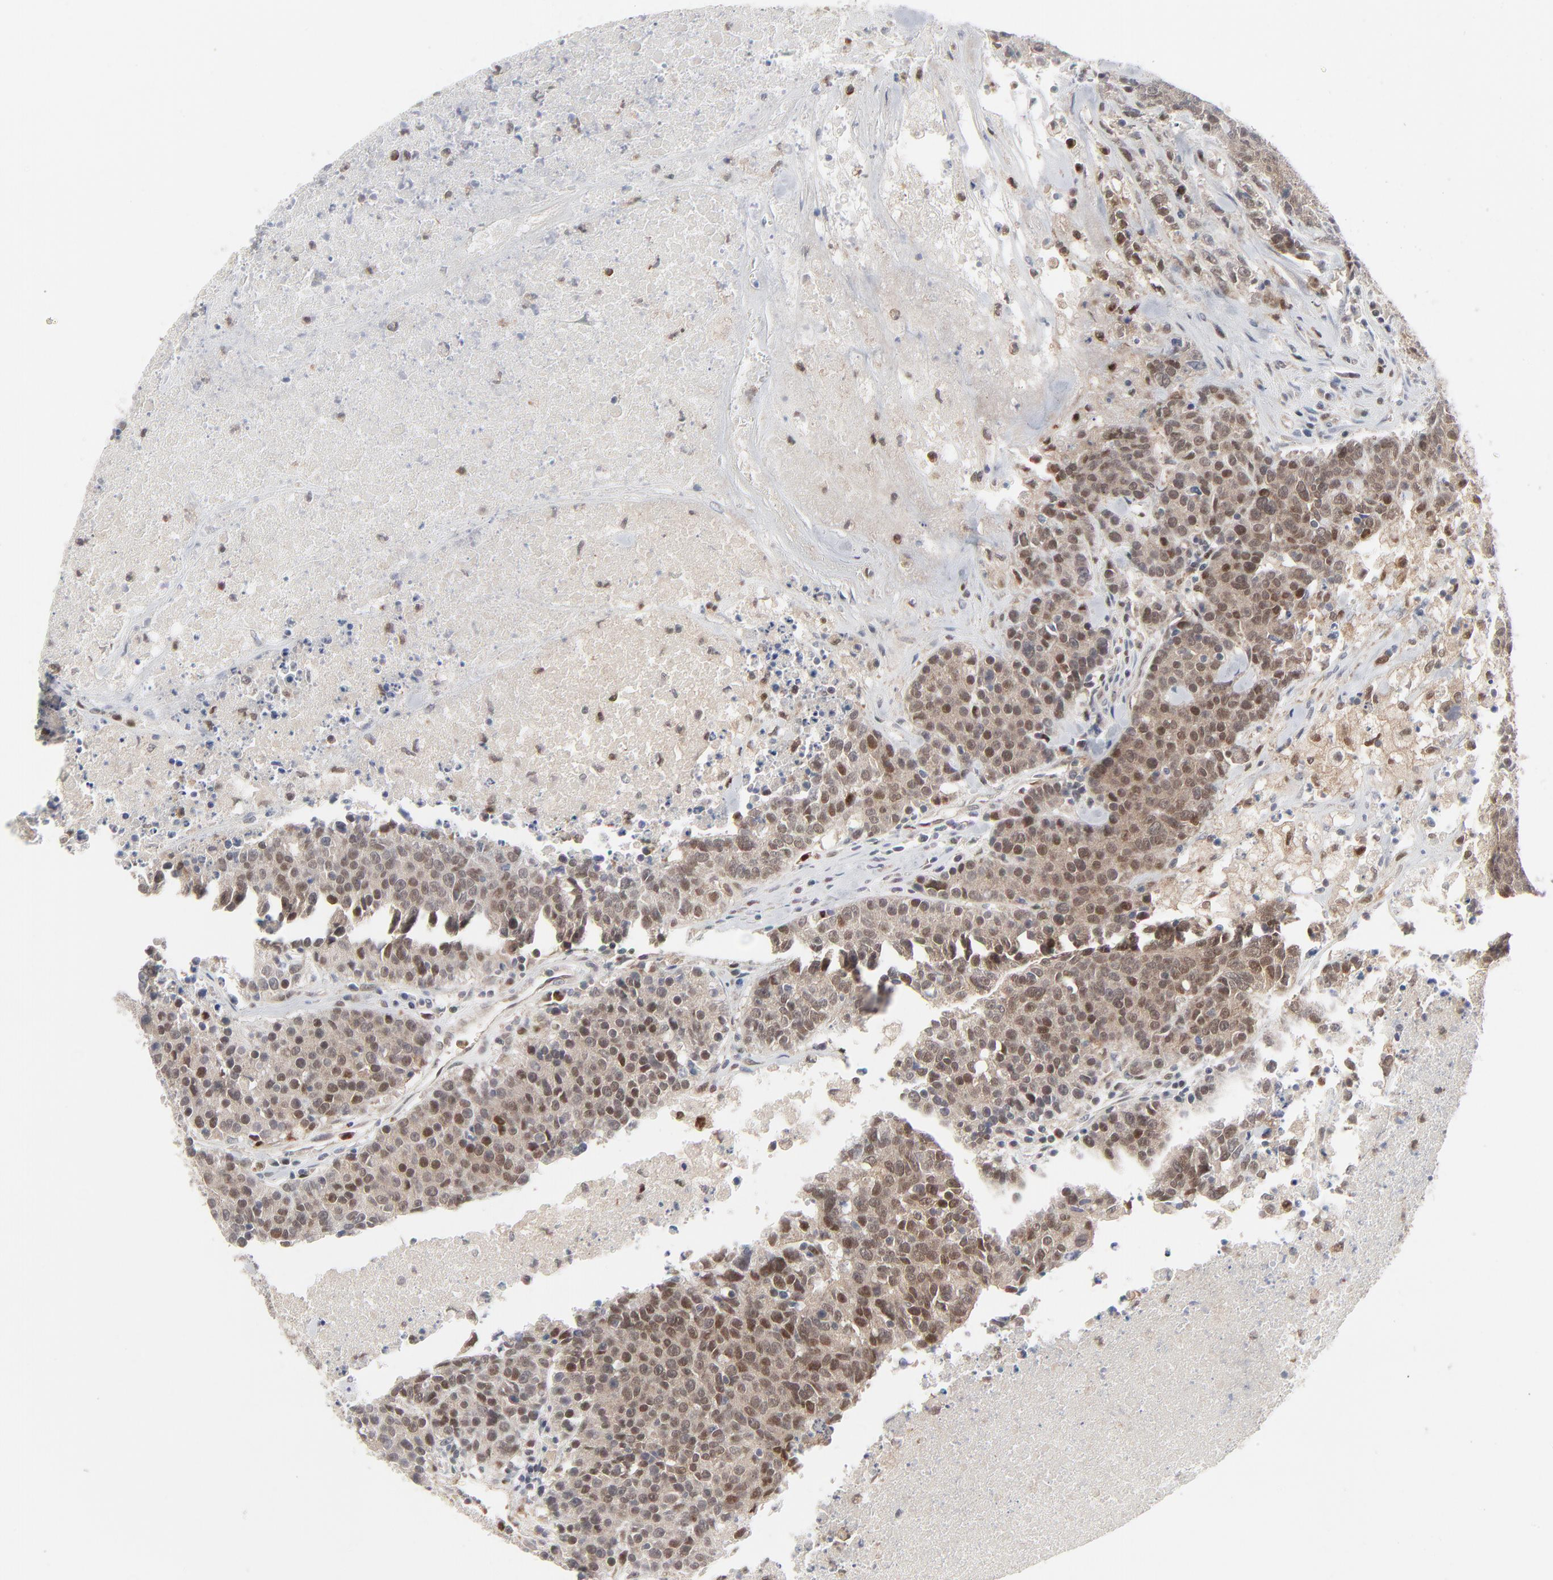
{"staining": {"intensity": "weak", "quantity": ">75%", "location": "cytoplasmic/membranous,nuclear"}, "tissue": "colorectal cancer", "cell_type": "Tumor cells", "image_type": "cancer", "snomed": [{"axis": "morphology", "description": "Adenocarcinoma, NOS"}, {"axis": "topography", "description": "Colon"}], "caption": "Immunohistochemical staining of colorectal cancer (adenocarcinoma) demonstrates low levels of weak cytoplasmic/membranous and nuclear protein staining in about >75% of tumor cells. The staining was performed using DAB (3,3'-diaminobenzidine), with brown indicating positive protein expression. Nuclei are stained blue with hematoxylin.", "gene": "BID", "patient": {"sex": "female", "age": 53}}